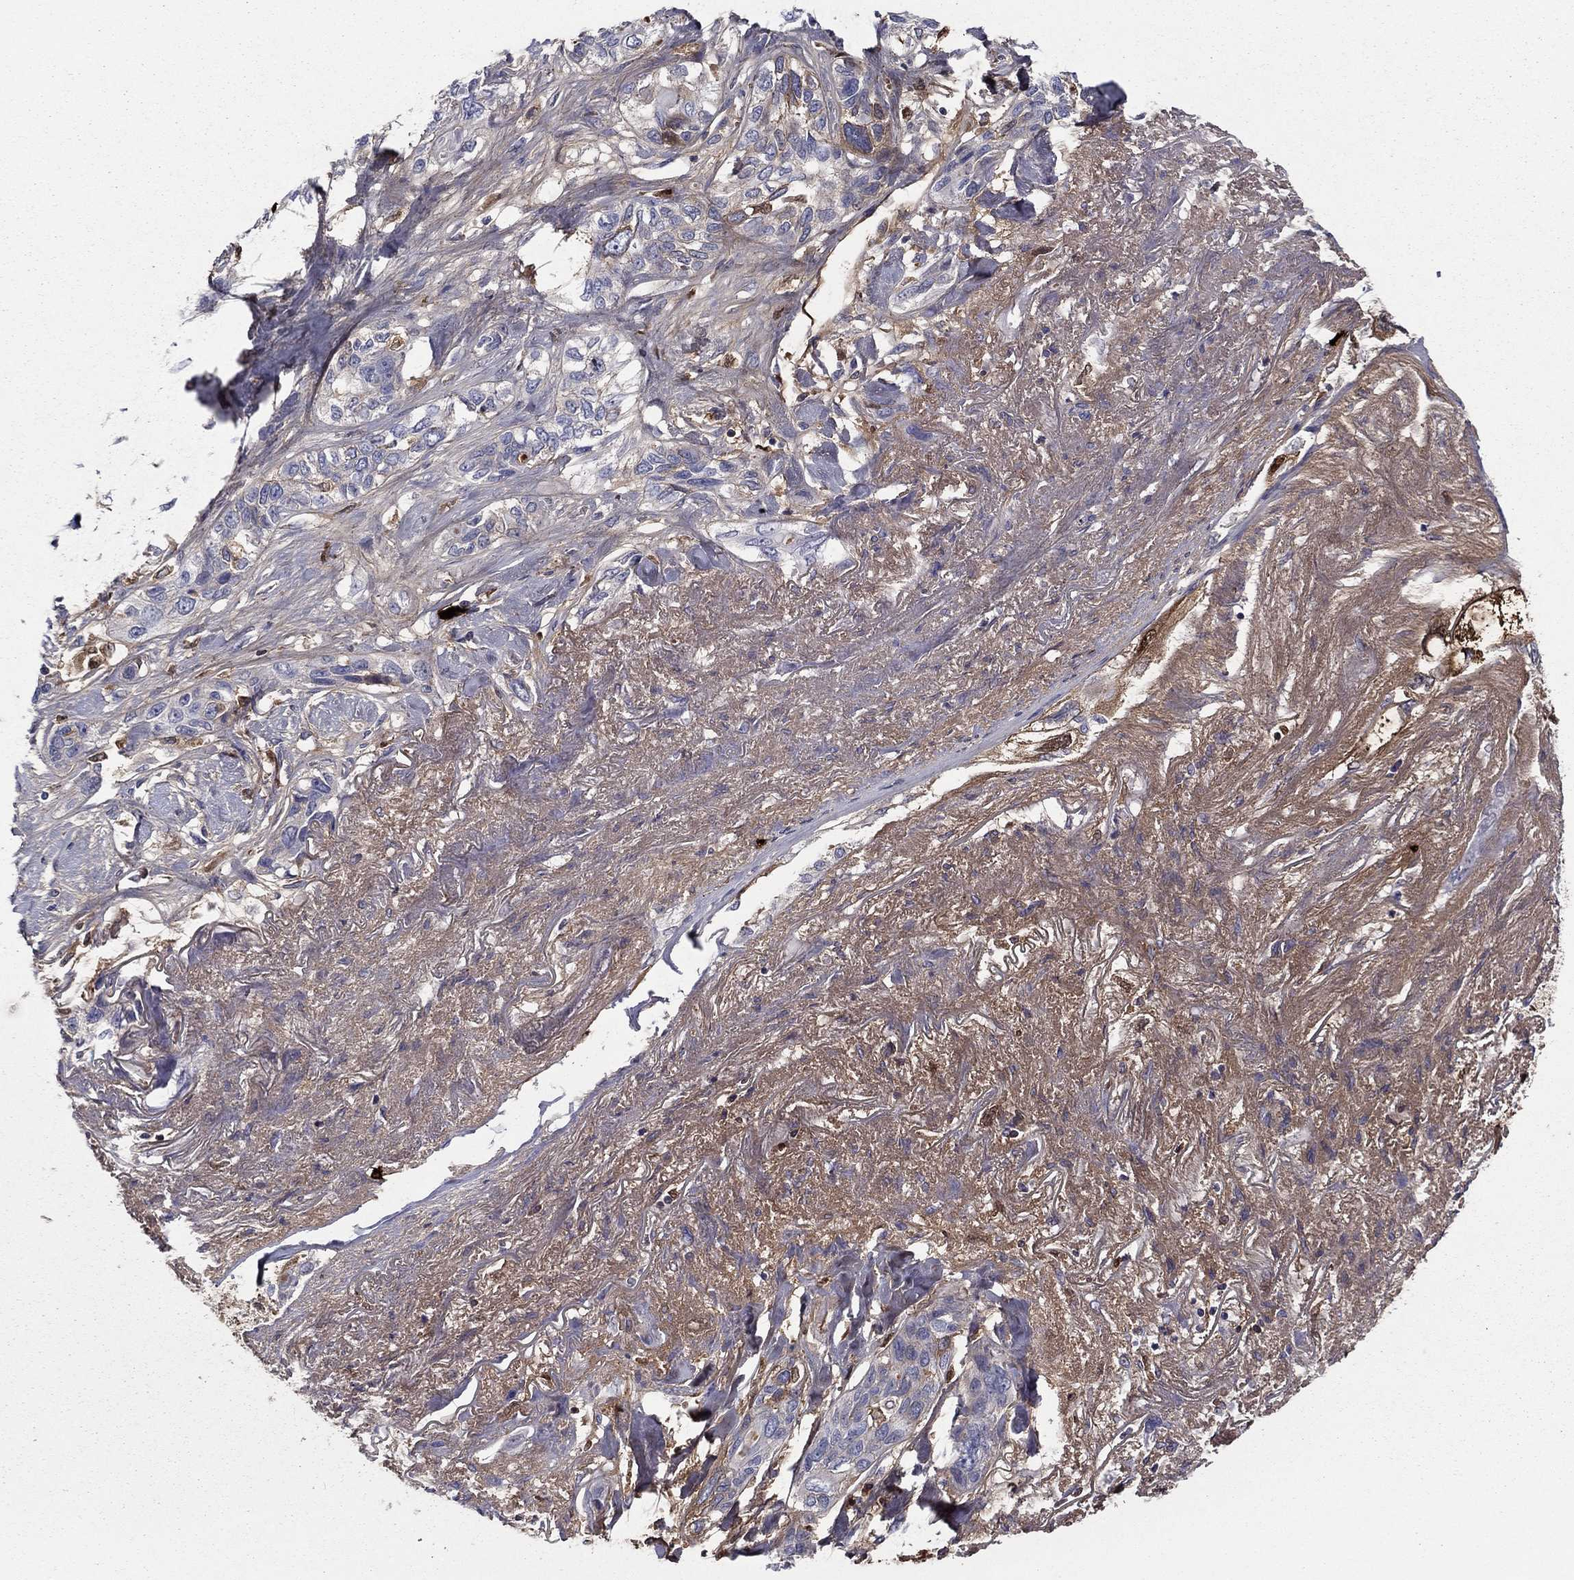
{"staining": {"intensity": "negative", "quantity": "none", "location": "none"}, "tissue": "lung cancer", "cell_type": "Tumor cells", "image_type": "cancer", "snomed": [{"axis": "morphology", "description": "Squamous cell carcinoma, NOS"}, {"axis": "topography", "description": "Lung"}], "caption": "An immunohistochemistry (IHC) histopathology image of lung cancer is shown. There is no staining in tumor cells of lung cancer. (Immunohistochemistry, brightfield microscopy, high magnification).", "gene": "HPX", "patient": {"sex": "female", "age": 70}}